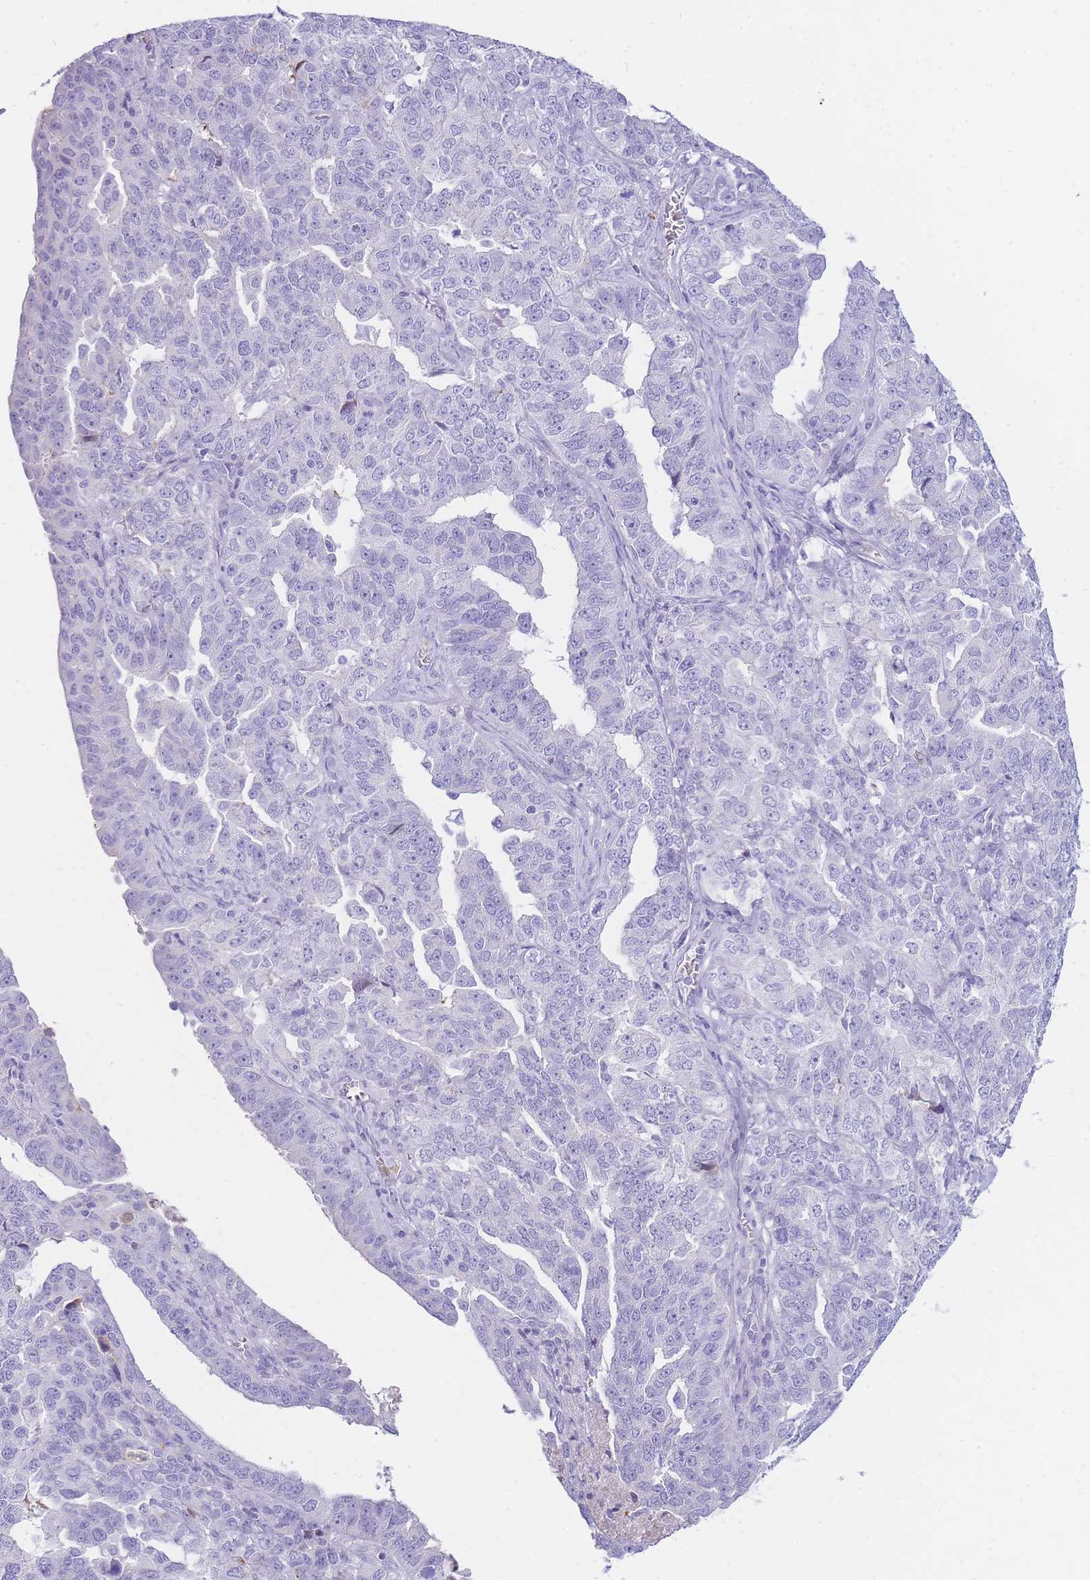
{"staining": {"intensity": "negative", "quantity": "none", "location": "none"}, "tissue": "ovarian cancer", "cell_type": "Tumor cells", "image_type": "cancer", "snomed": [{"axis": "morphology", "description": "Carcinoma, endometroid"}, {"axis": "topography", "description": "Ovary"}], "caption": "Human ovarian cancer stained for a protein using IHC demonstrates no staining in tumor cells.", "gene": "NKX1-2", "patient": {"sex": "female", "age": 62}}